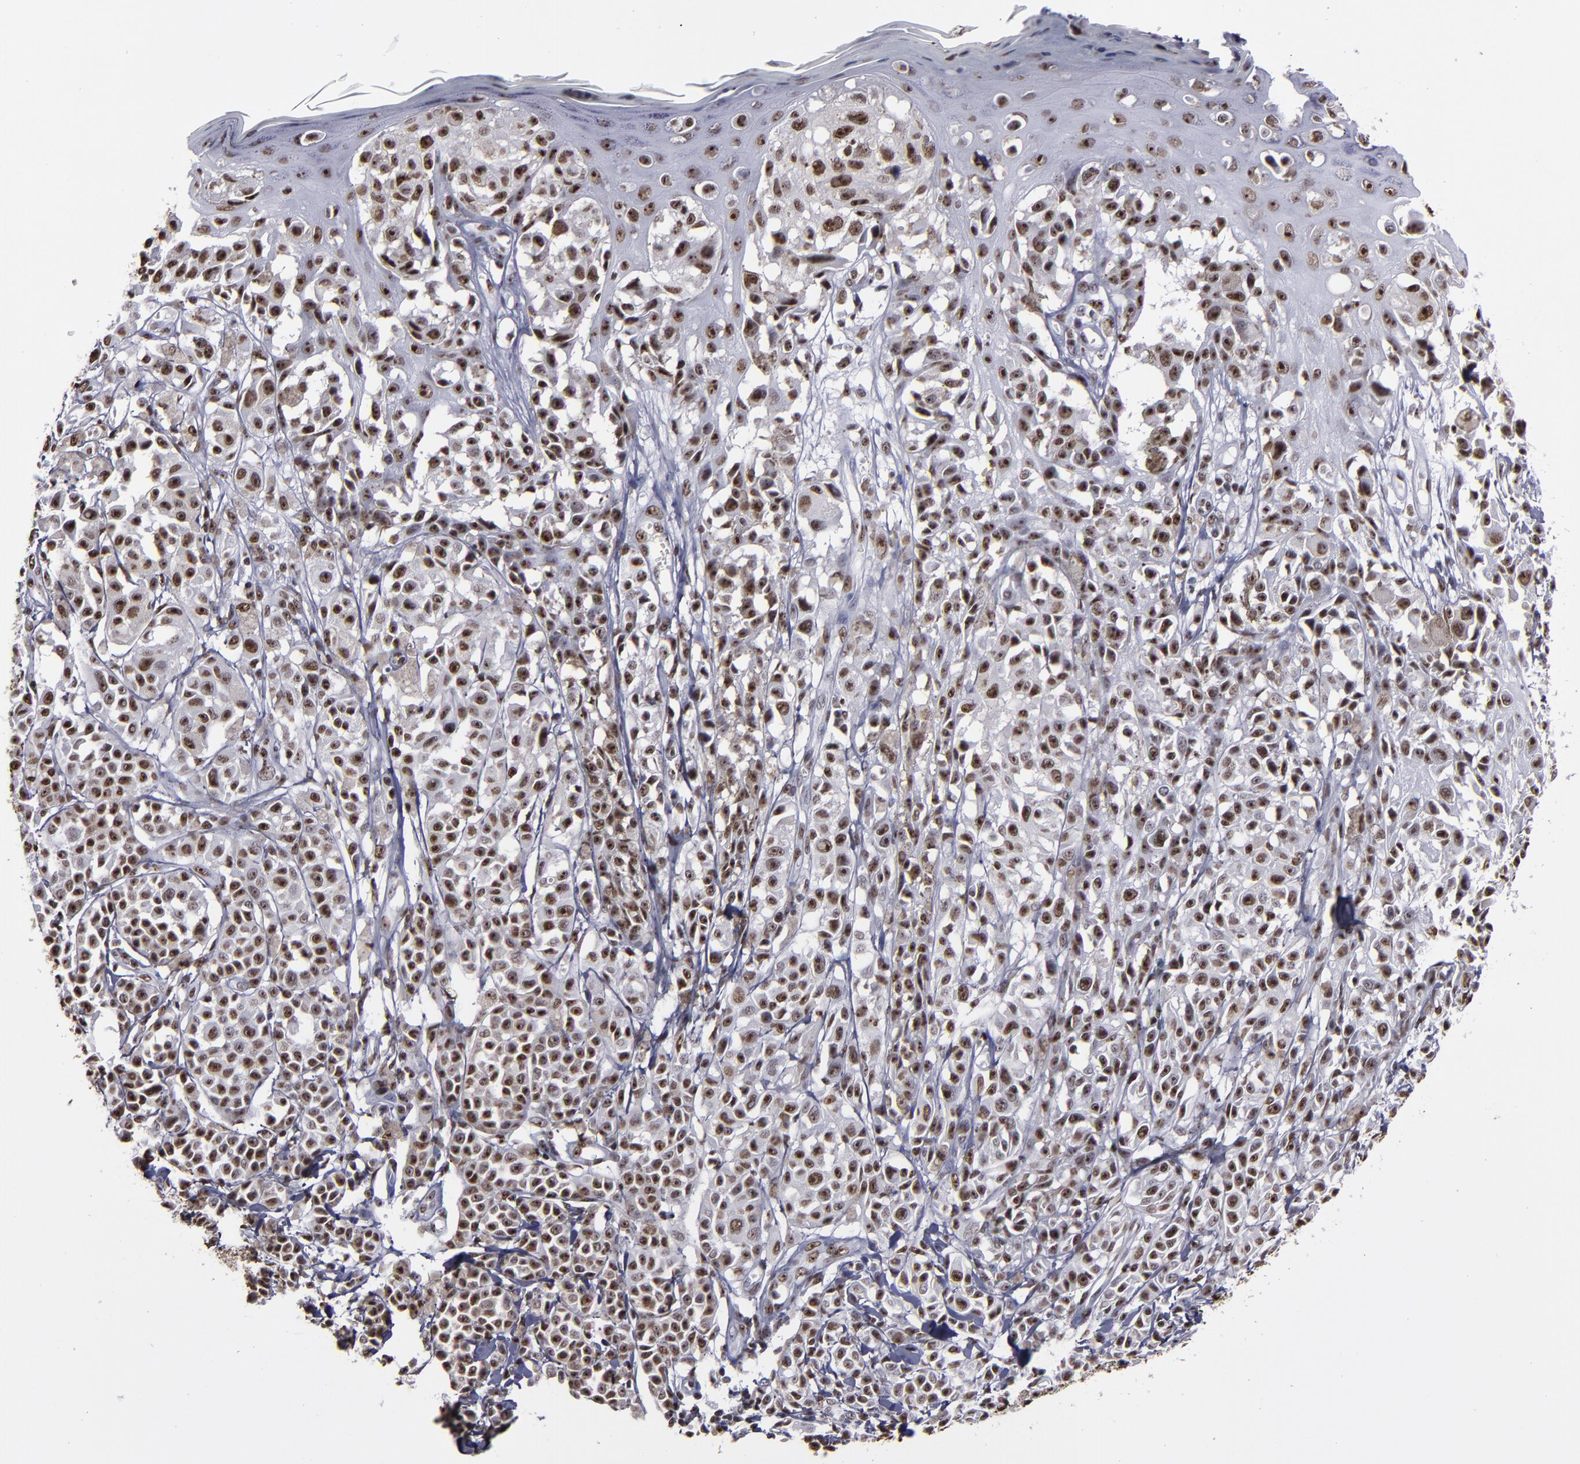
{"staining": {"intensity": "strong", "quantity": ">75%", "location": "nuclear"}, "tissue": "melanoma", "cell_type": "Tumor cells", "image_type": "cancer", "snomed": [{"axis": "morphology", "description": "Malignant melanoma, NOS"}, {"axis": "topography", "description": "Skin"}], "caption": "Immunohistochemical staining of human melanoma displays high levels of strong nuclear staining in about >75% of tumor cells. Immunohistochemistry (ihc) stains the protein of interest in brown and the nuclei are stained blue.", "gene": "HNRNPA2B1", "patient": {"sex": "female", "age": 38}}